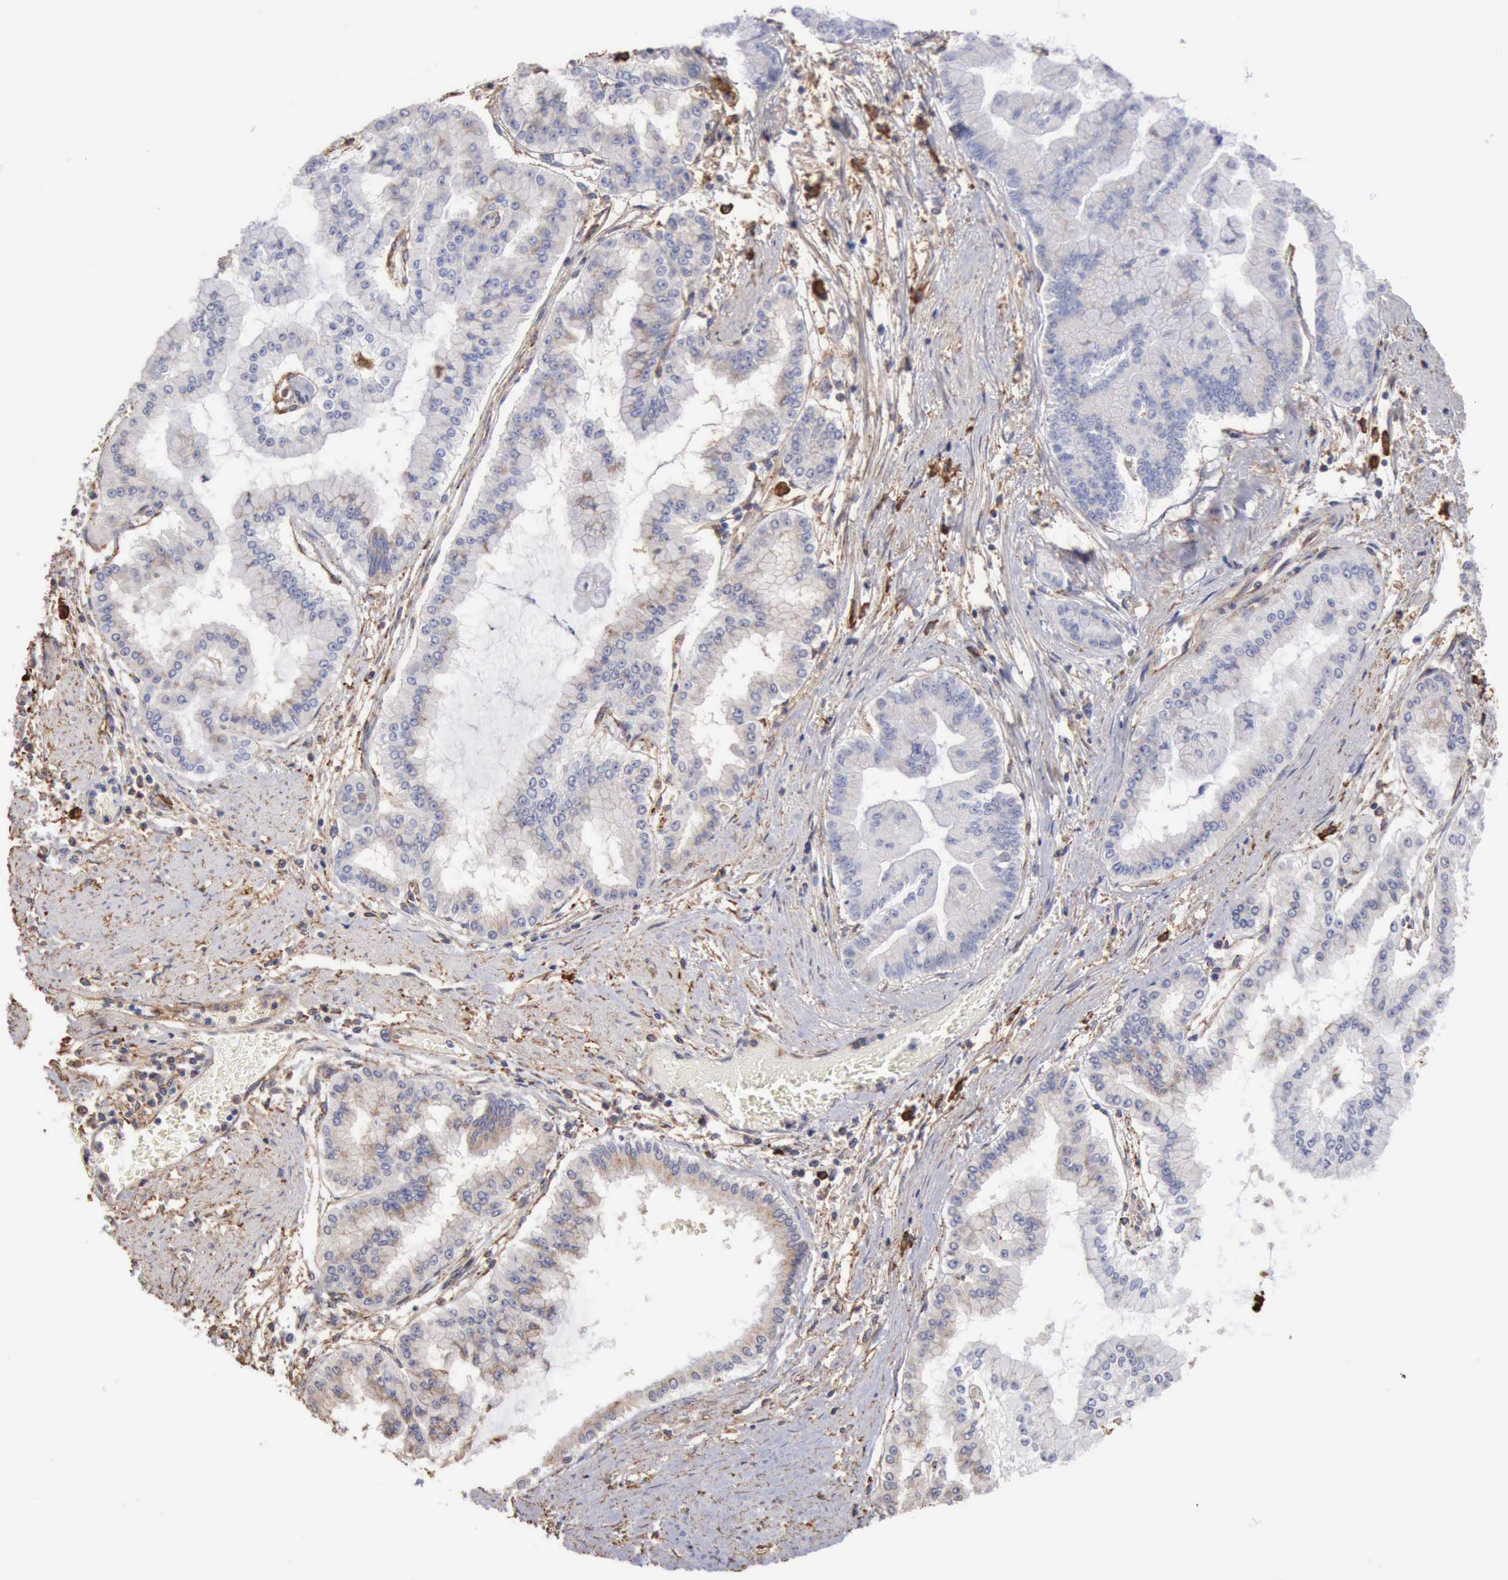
{"staining": {"intensity": "weak", "quantity": "<25%", "location": "cytoplasmic/membranous"}, "tissue": "liver cancer", "cell_type": "Tumor cells", "image_type": "cancer", "snomed": [{"axis": "morphology", "description": "Cholangiocarcinoma"}, {"axis": "topography", "description": "Liver"}], "caption": "This is an immunohistochemistry micrograph of liver cancer. There is no expression in tumor cells.", "gene": "GPR101", "patient": {"sex": "female", "age": 79}}